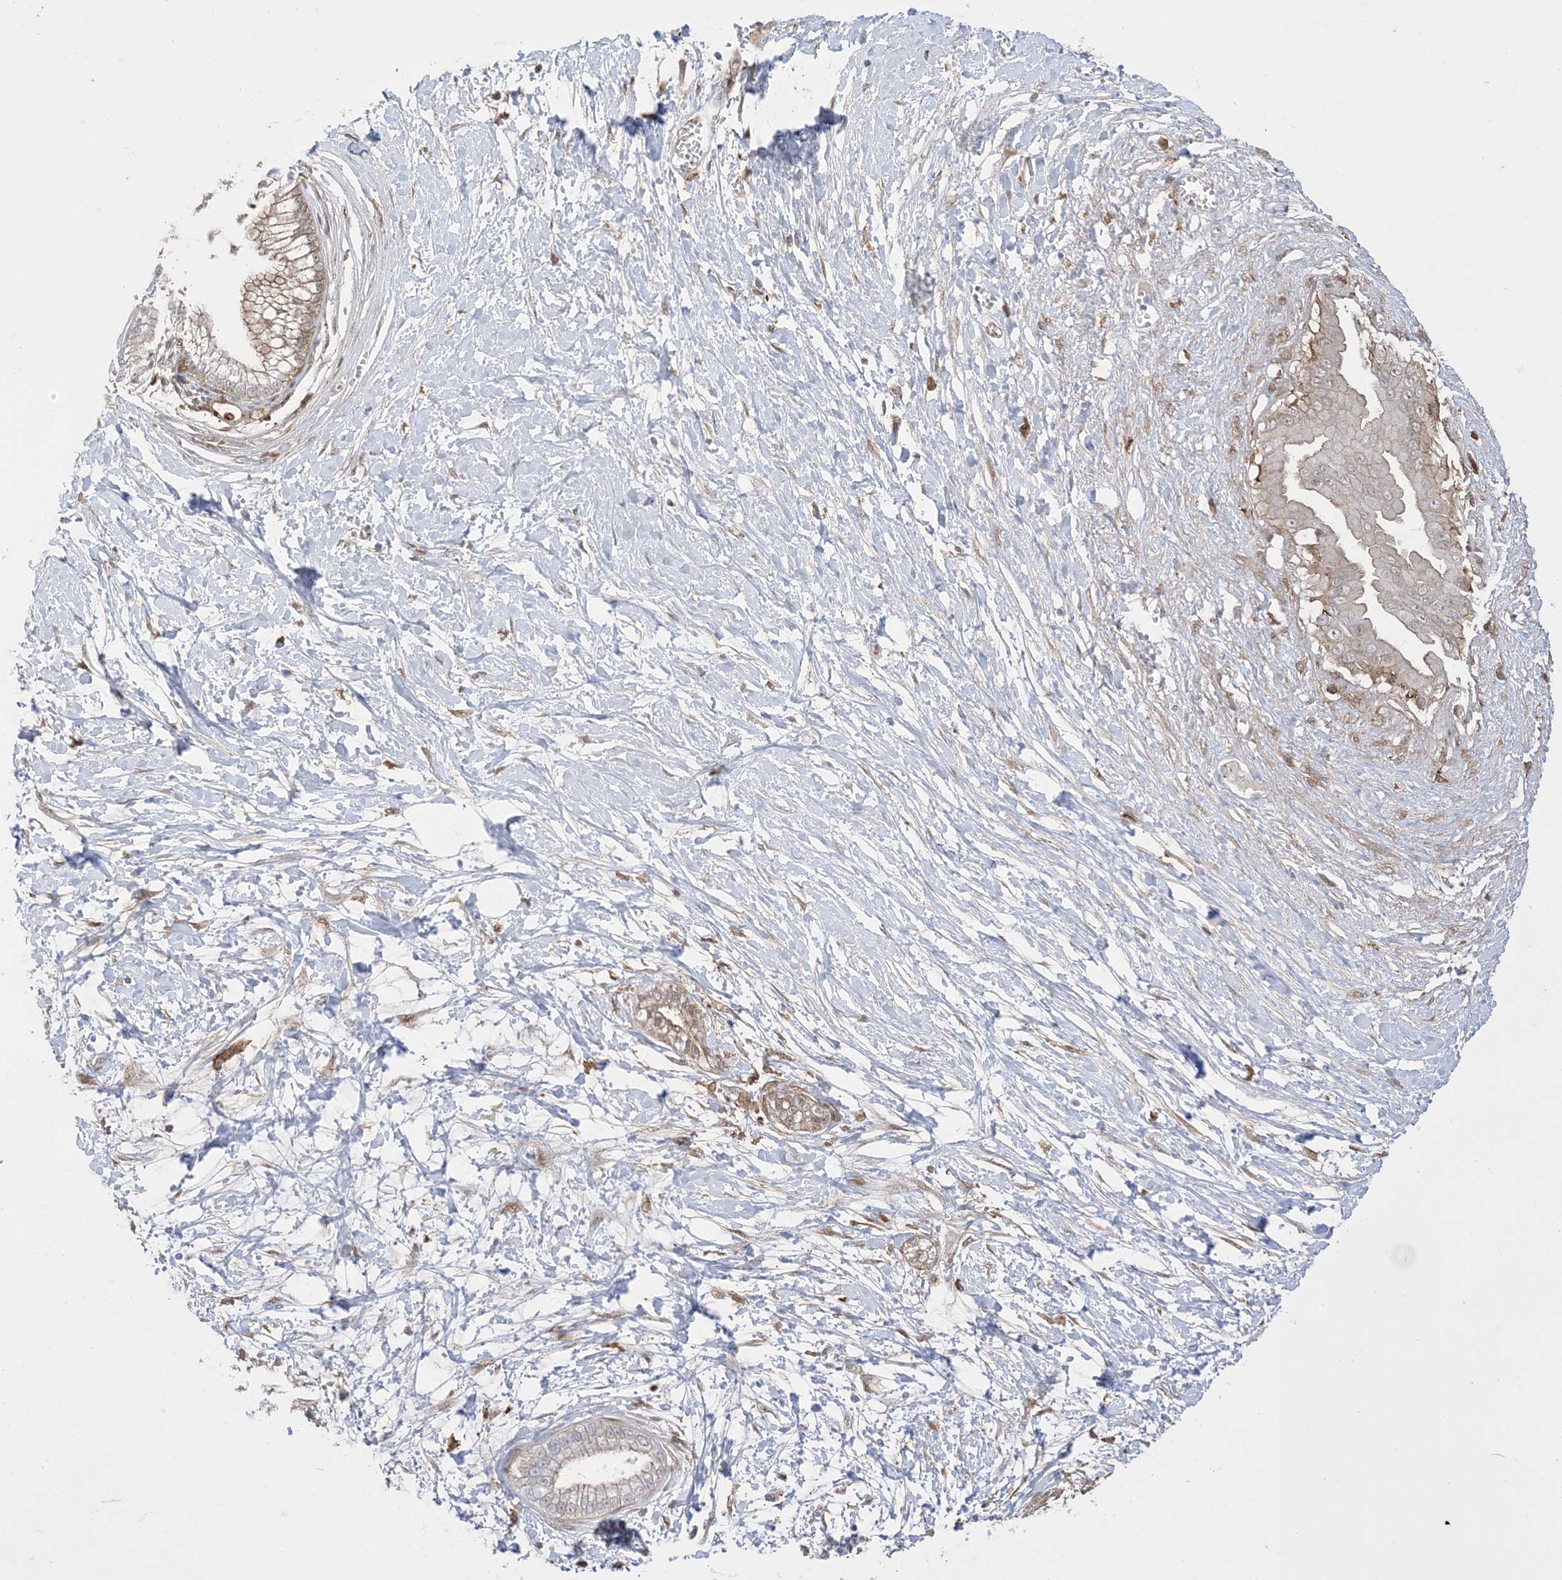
{"staining": {"intensity": "weak", "quantity": ">75%", "location": "cytoplasmic/membranous"}, "tissue": "pancreatic cancer", "cell_type": "Tumor cells", "image_type": "cancer", "snomed": [{"axis": "morphology", "description": "Adenocarcinoma, NOS"}, {"axis": "topography", "description": "Pancreas"}], "caption": "Immunohistochemical staining of human pancreatic adenocarcinoma exhibits low levels of weak cytoplasmic/membranous positivity in about >75% of tumor cells.", "gene": "GSN", "patient": {"sex": "male", "age": 68}}